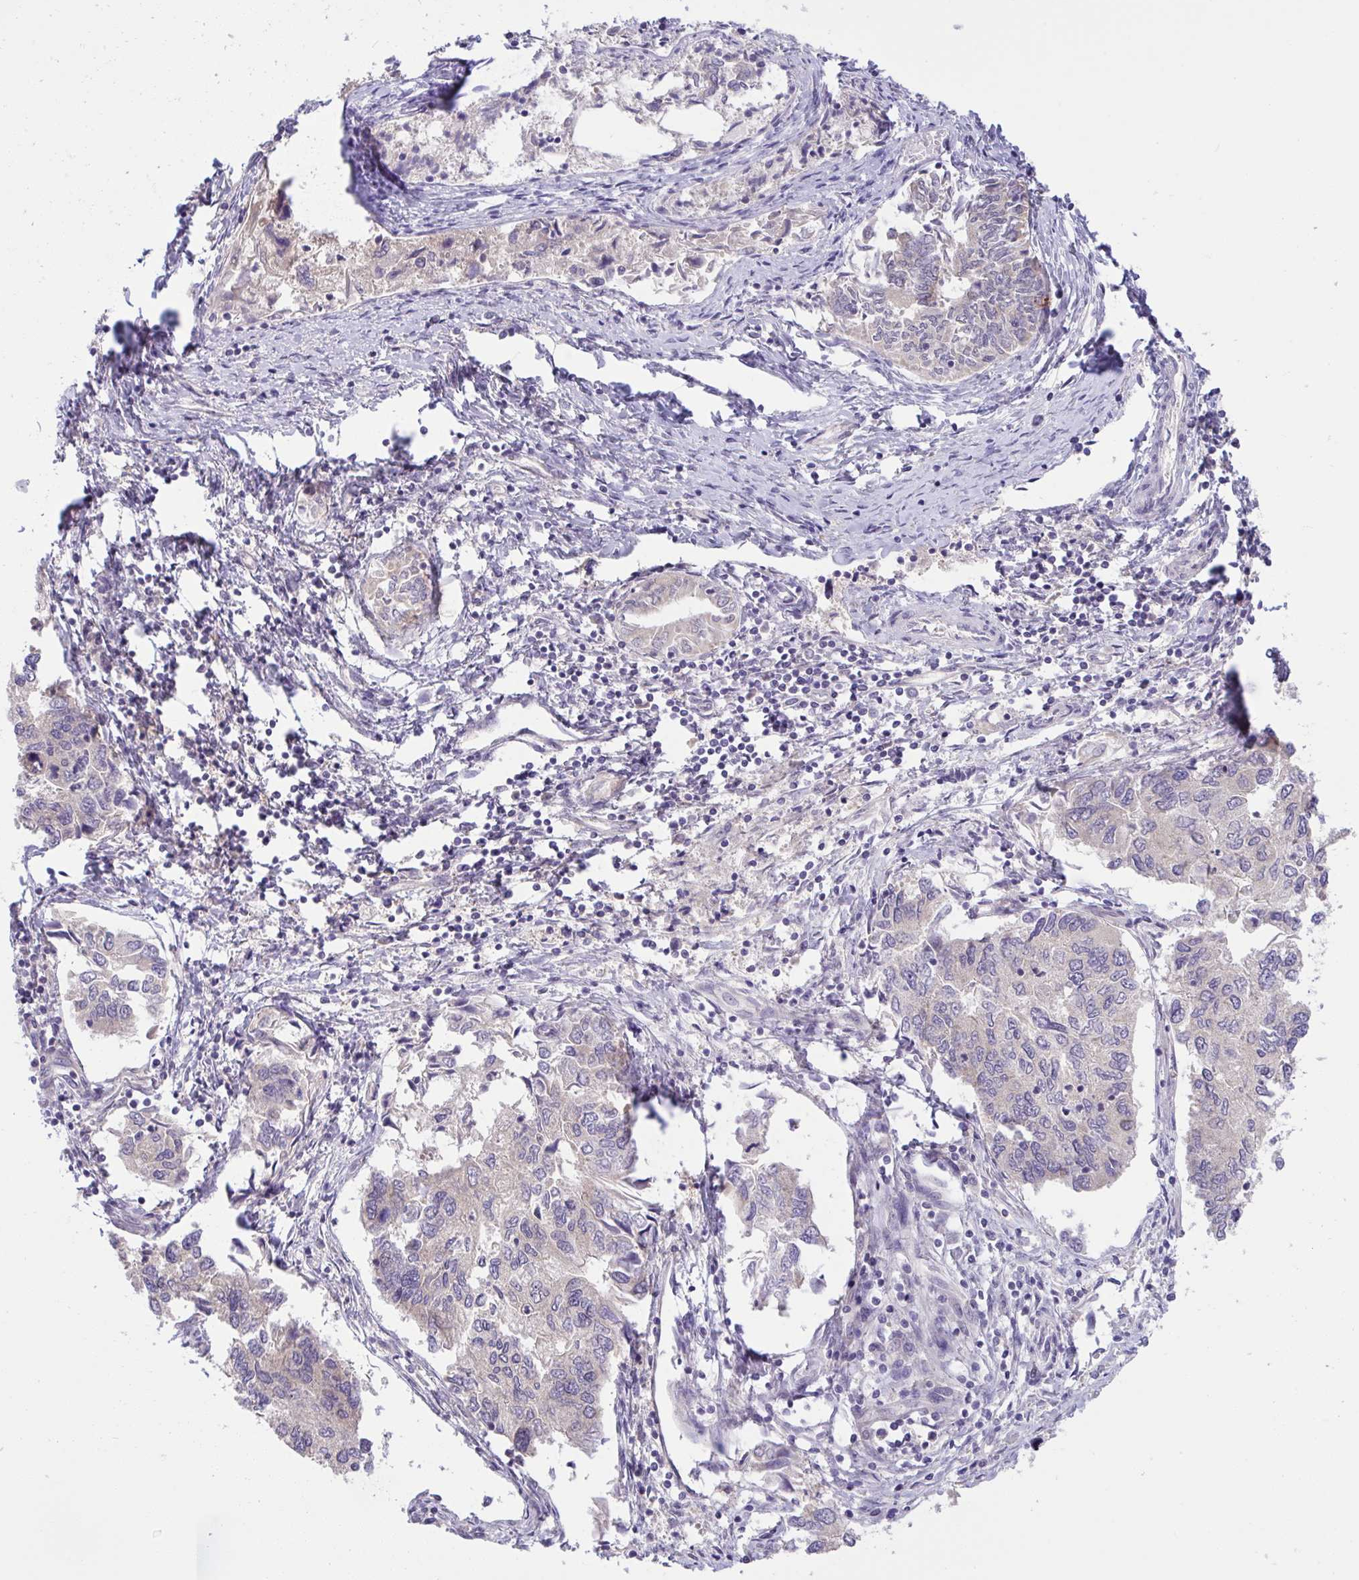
{"staining": {"intensity": "negative", "quantity": "none", "location": "none"}, "tissue": "endometrial cancer", "cell_type": "Tumor cells", "image_type": "cancer", "snomed": [{"axis": "morphology", "description": "Carcinoma, NOS"}, {"axis": "topography", "description": "Uterus"}], "caption": "Tumor cells are negative for brown protein staining in endometrial carcinoma.", "gene": "TMEM41A", "patient": {"sex": "female", "age": 76}}